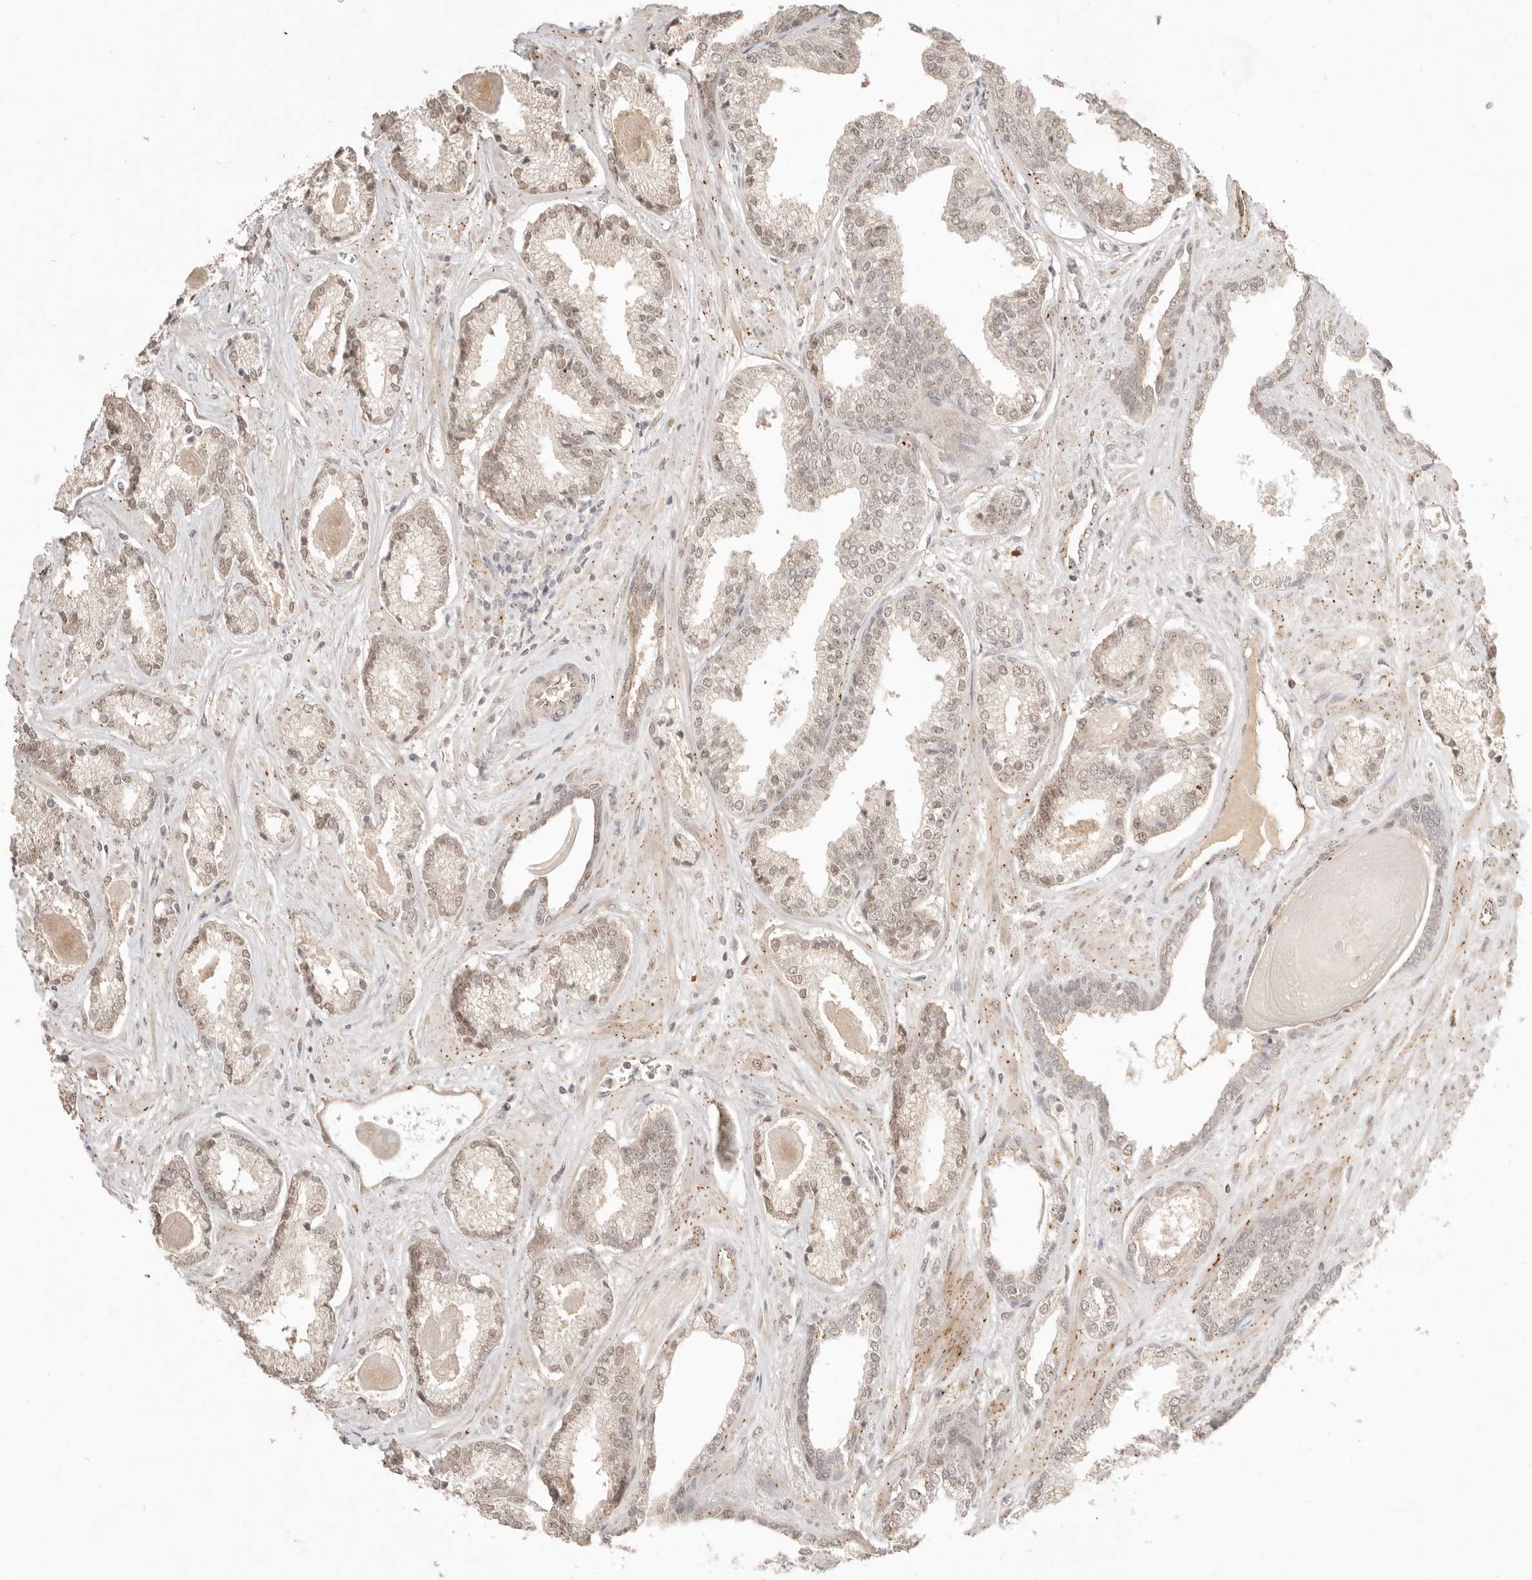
{"staining": {"intensity": "moderate", "quantity": ">75%", "location": "nuclear"}, "tissue": "prostate cancer", "cell_type": "Tumor cells", "image_type": "cancer", "snomed": [{"axis": "morphology", "description": "Adenocarcinoma, Low grade"}, {"axis": "topography", "description": "Prostate"}], "caption": "Approximately >75% of tumor cells in prostate cancer (low-grade adenocarcinoma) exhibit moderate nuclear protein expression as visualized by brown immunohistochemical staining.", "gene": "MEP1A", "patient": {"sex": "male", "age": 70}}